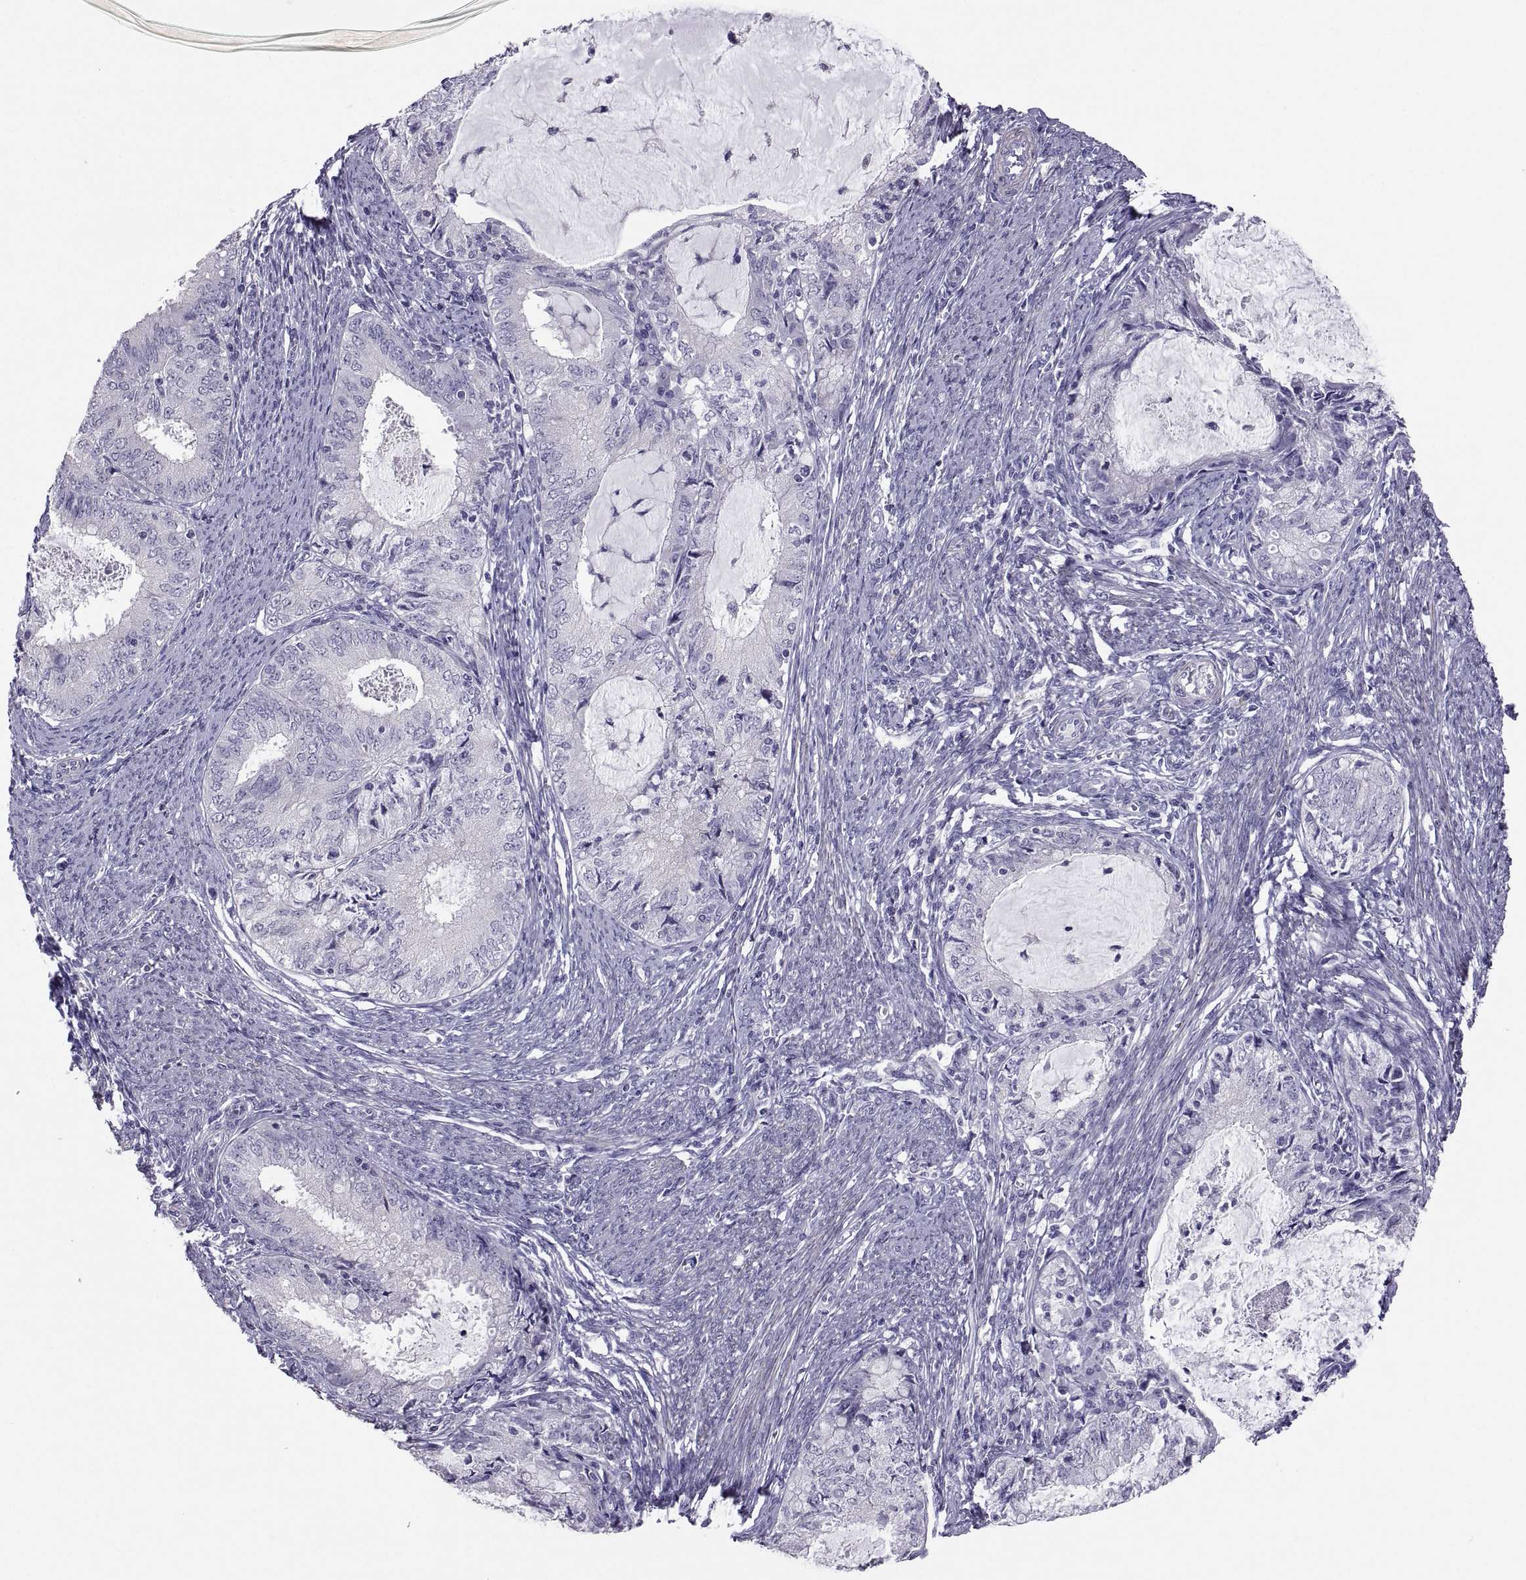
{"staining": {"intensity": "negative", "quantity": "none", "location": "none"}, "tissue": "endometrial cancer", "cell_type": "Tumor cells", "image_type": "cancer", "snomed": [{"axis": "morphology", "description": "Adenocarcinoma, NOS"}, {"axis": "topography", "description": "Endometrium"}], "caption": "Tumor cells are negative for brown protein staining in endometrial cancer.", "gene": "IGSF1", "patient": {"sex": "female", "age": 57}}